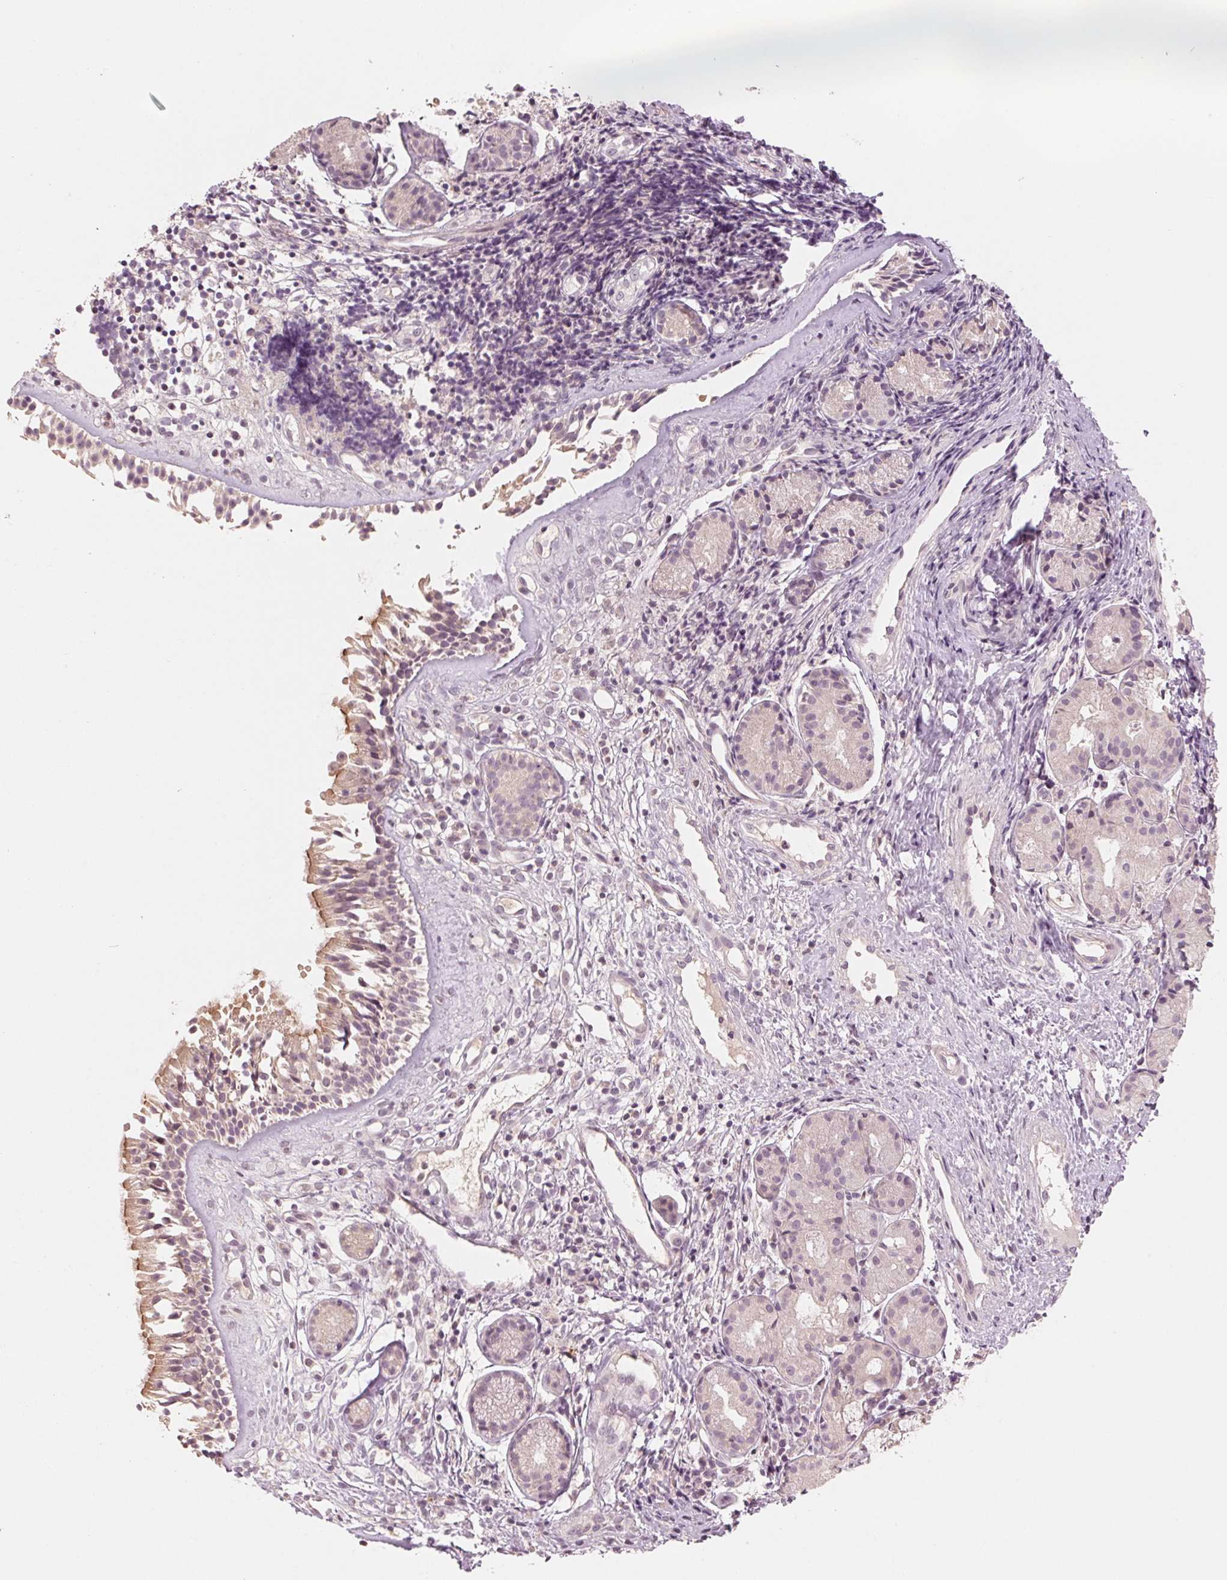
{"staining": {"intensity": "moderate", "quantity": "<25%", "location": "cytoplasmic/membranous"}, "tissue": "nasopharynx", "cell_type": "Respiratory epithelial cells", "image_type": "normal", "snomed": [{"axis": "morphology", "description": "Normal tissue, NOS"}, {"axis": "topography", "description": "Nasopharynx"}], "caption": "Approximately <25% of respiratory epithelial cells in benign human nasopharynx show moderate cytoplasmic/membranous protein positivity as visualized by brown immunohistochemical staining.", "gene": "AQP8", "patient": {"sex": "male", "age": 58}}